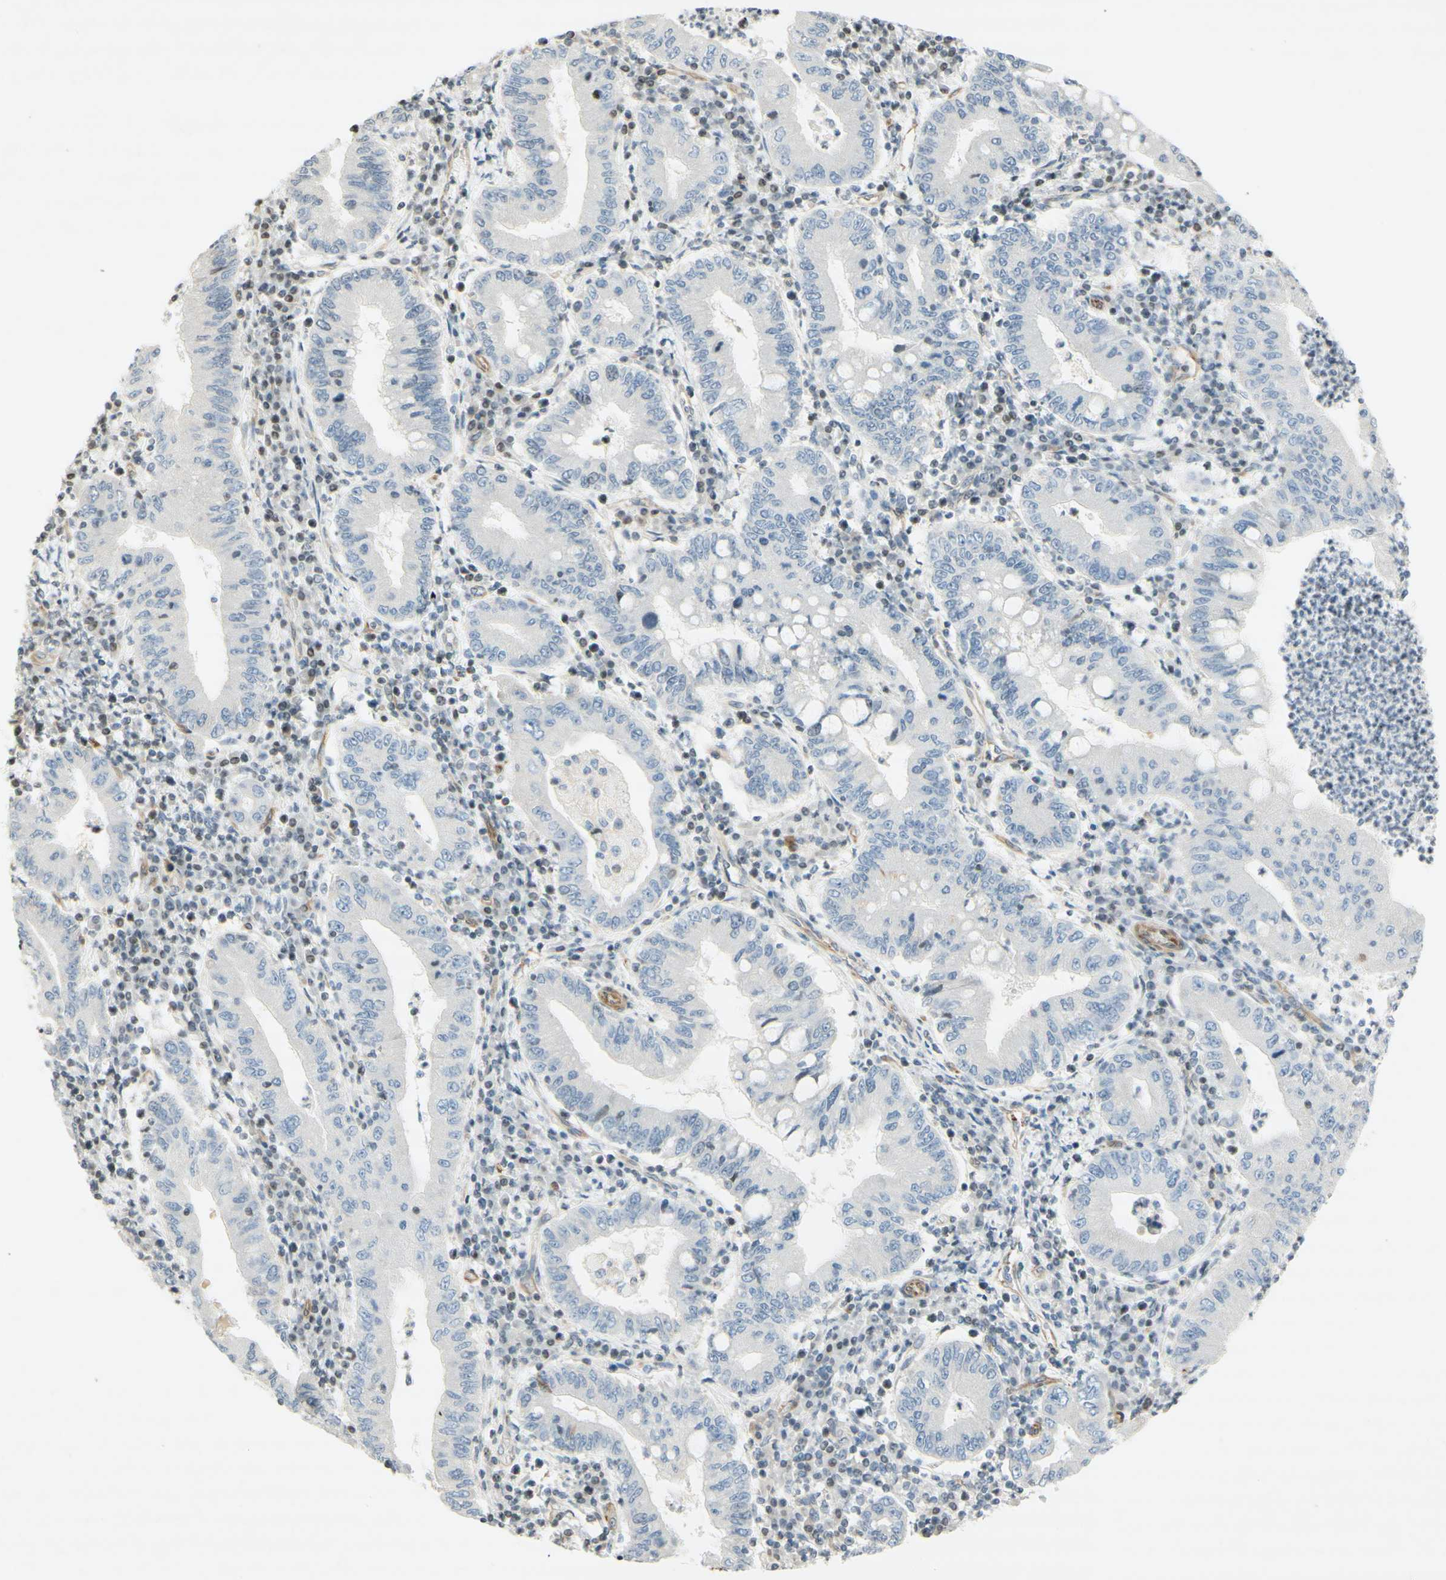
{"staining": {"intensity": "negative", "quantity": "none", "location": "none"}, "tissue": "stomach cancer", "cell_type": "Tumor cells", "image_type": "cancer", "snomed": [{"axis": "morphology", "description": "Normal tissue, NOS"}, {"axis": "morphology", "description": "Adenocarcinoma, NOS"}, {"axis": "topography", "description": "Esophagus"}, {"axis": "topography", "description": "Stomach, upper"}, {"axis": "topography", "description": "Peripheral nerve tissue"}], "caption": "Immunohistochemistry image of human stomach cancer stained for a protein (brown), which demonstrates no expression in tumor cells.", "gene": "MAP1B", "patient": {"sex": "male", "age": 62}}